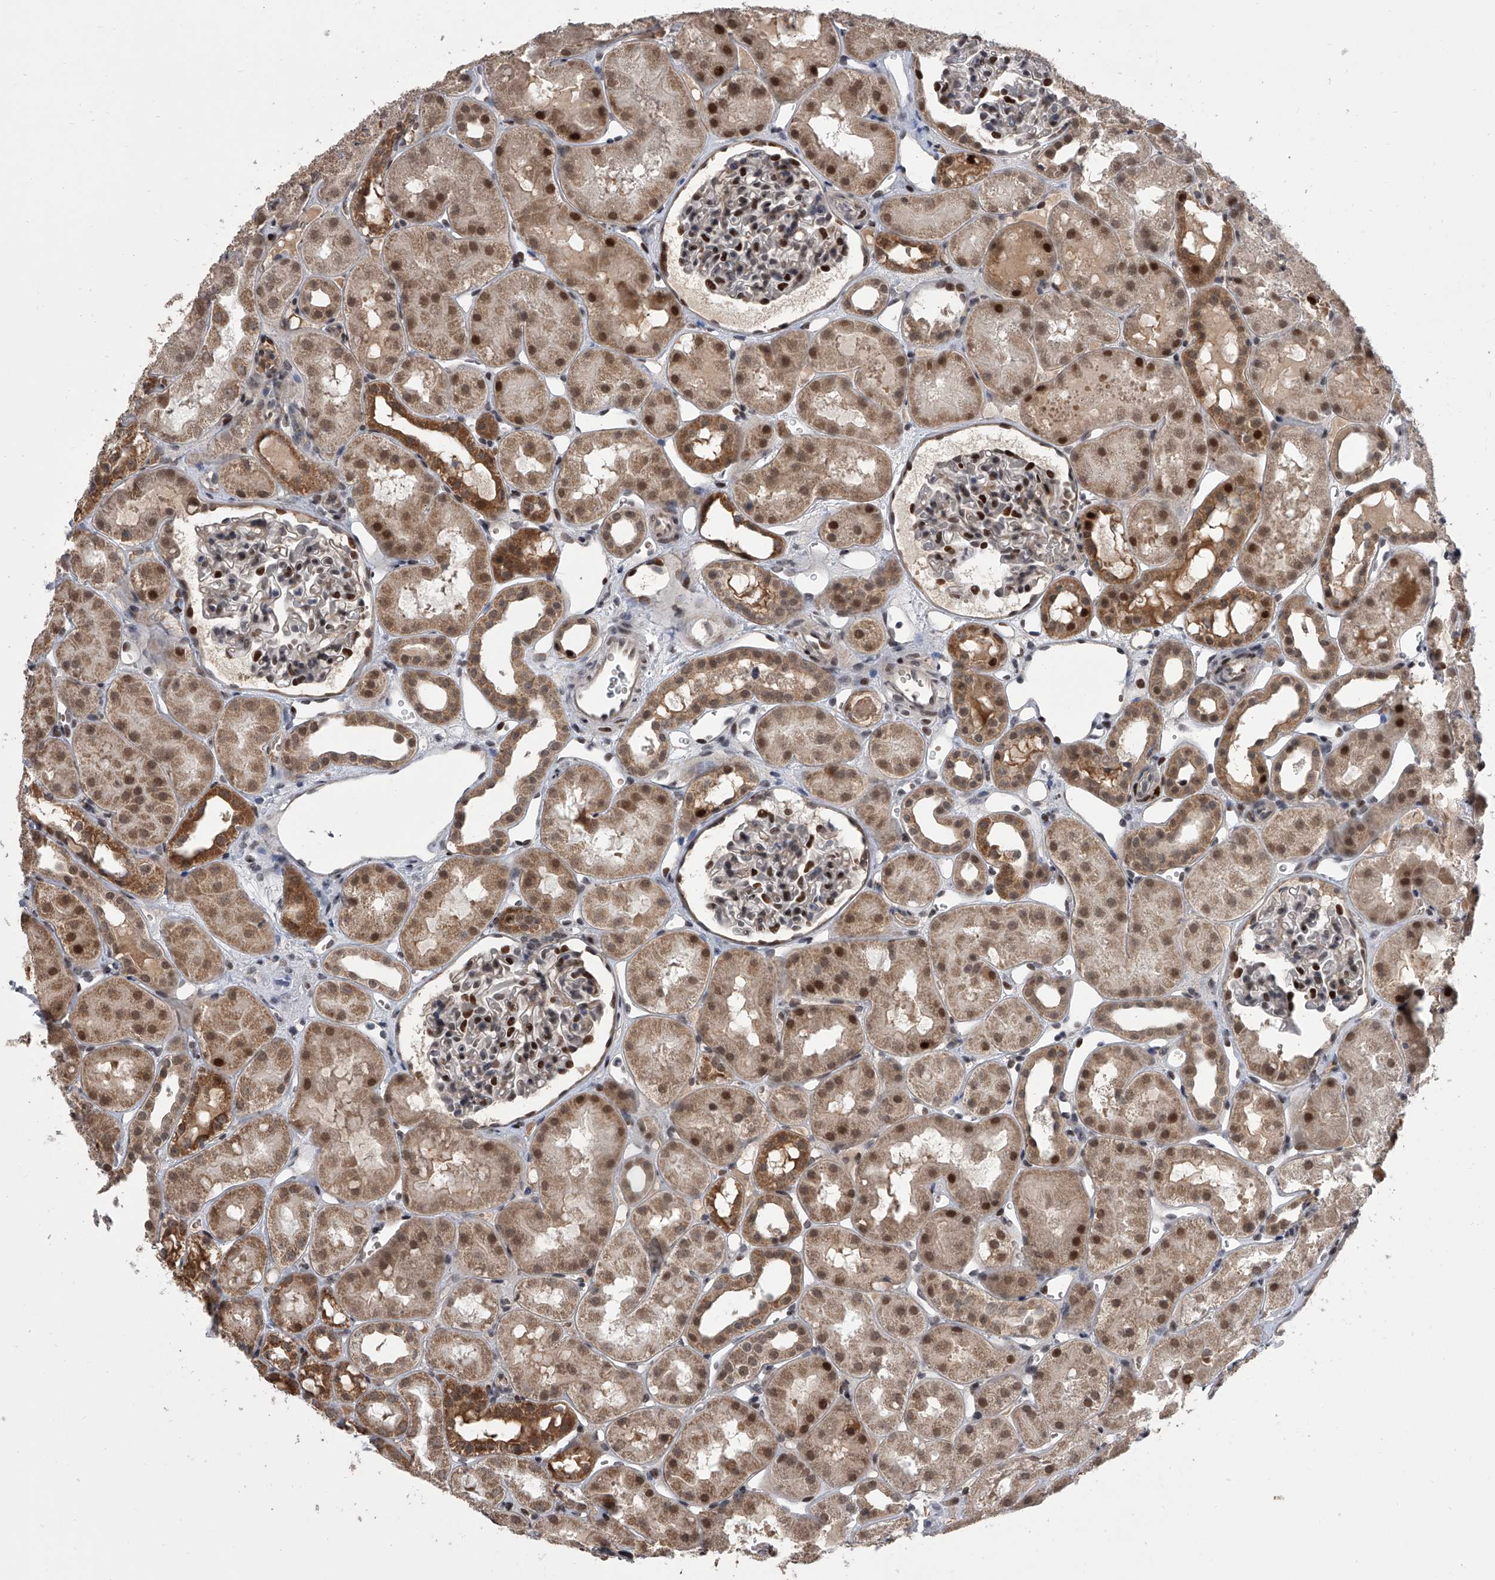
{"staining": {"intensity": "moderate", "quantity": "25%-75%", "location": "nuclear"}, "tissue": "kidney", "cell_type": "Cells in glomeruli", "image_type": "normal", "snomed": [{"axis": "morphology", "description": "Normal tissue, NOS"}, {"axis": "topography", "description": "Kidney"}], "caption": "Protein analysis of normal kidney shows moderate nuclear expression in about 25%-75% of cells in glomeruli. (brown staining indicates protein expression, while blue staining denotes nuclei).", "gene": "ZNF426", "patient": {"sex": "male", "age": 16}}